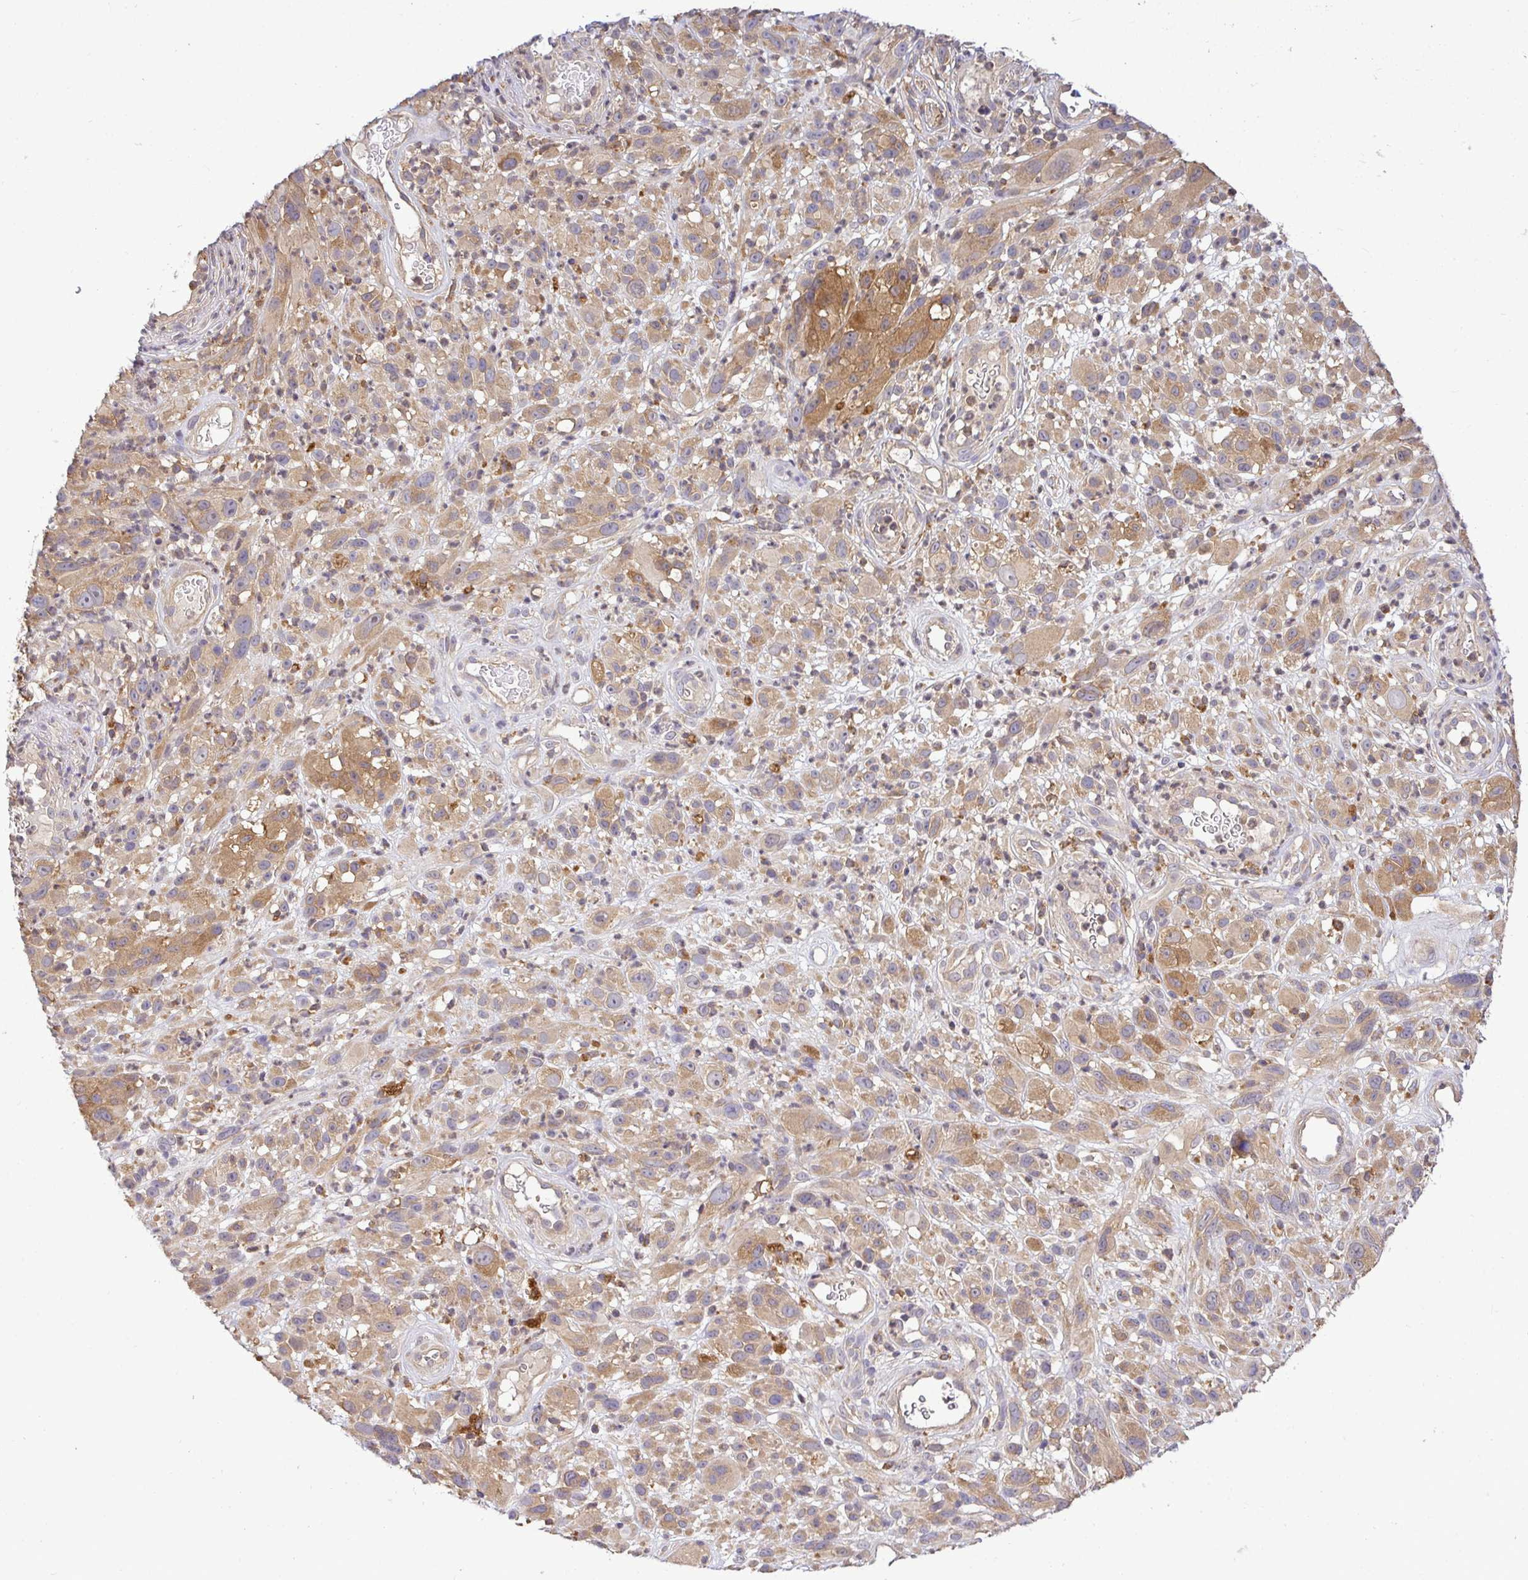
{"staining": {"intensity": "weak", "quantity": ">75%", "location": "cytoplasmic/membranous"}, "tissue": "melanoma", "cell_type": "Tumor cells", "image_type": "cancer", "snomed": [{"axis": "morphology", "description": "Malignant melanoma, NOS"}, {"axis": "topography", "description": "Skin"}], "caption": "The photomicrograph displays a brown stain indicating the presence of a protein in the cytoplasmic/membranous of tumor cells in malignant melanoma. (Stains: DAB in brown, nuclei in blue, Microscopy: brightfield microscopy at high magnification).", "gene": "ATP6V1F", "patient": {"sex": "male", "age": 68}}